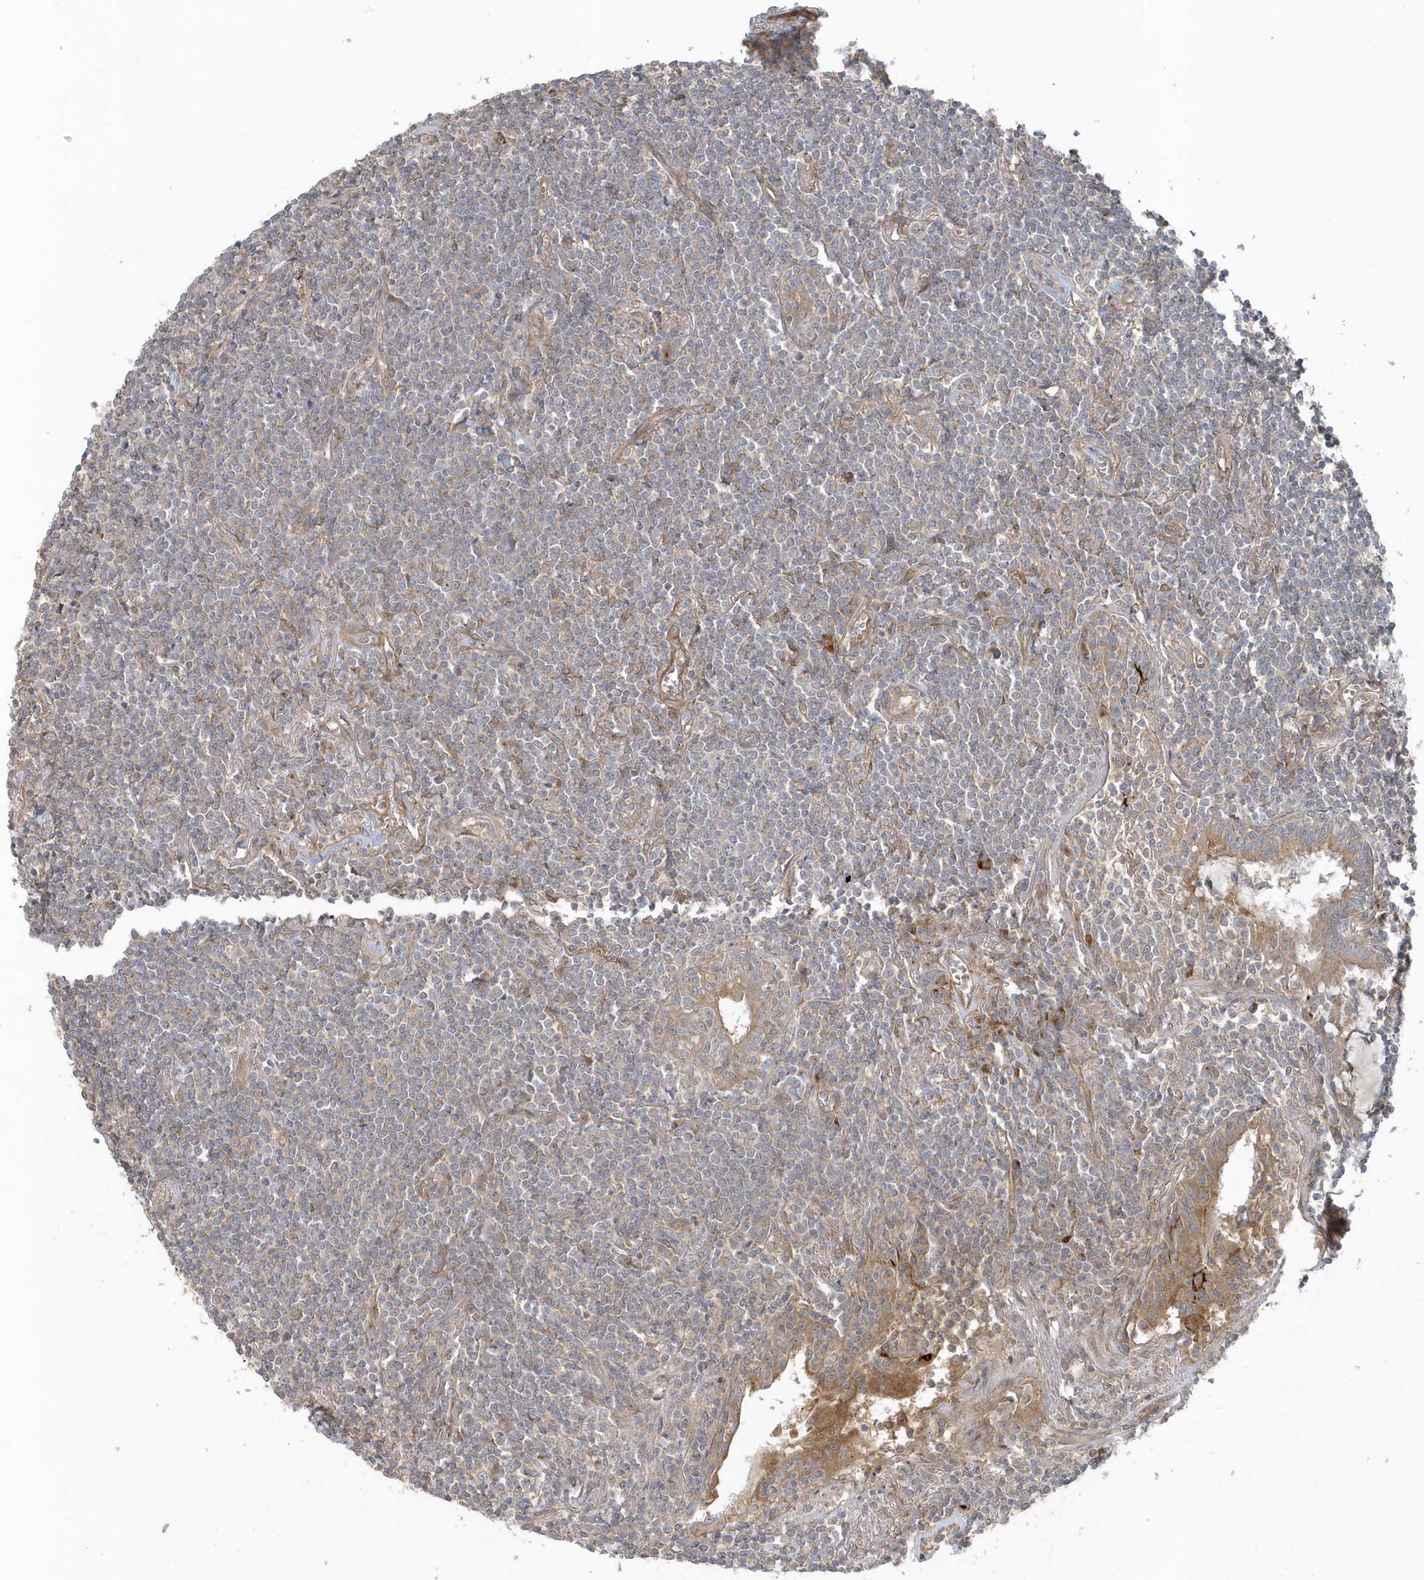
{"staining": {"intensity": "weak", "quantity": "<25%", "location": "cytoplasmic/membranous"}, "tissue": "lymphoma", "cell_type": "Tumor cells", "image_type": "cancer", "snomed": [{"axis": "morphology", "description": "Malignant lymphoma, non-Hodgkin's type, Low grade"}, {"axis": "topography", "description": "Lung"}], "caption": "Immunohistochemistry micrograph of human malignant lymphoma, non-Hodgkin's type (low-grade) stained for a protein (brown), which exhibits no expression in tumor cells. (DAB (3,3'-diaminobenzidine) IHC with hematoxylin counter stain).", "gene": "ACTR1A", "patient": {"sex": "female", "age": 71}}